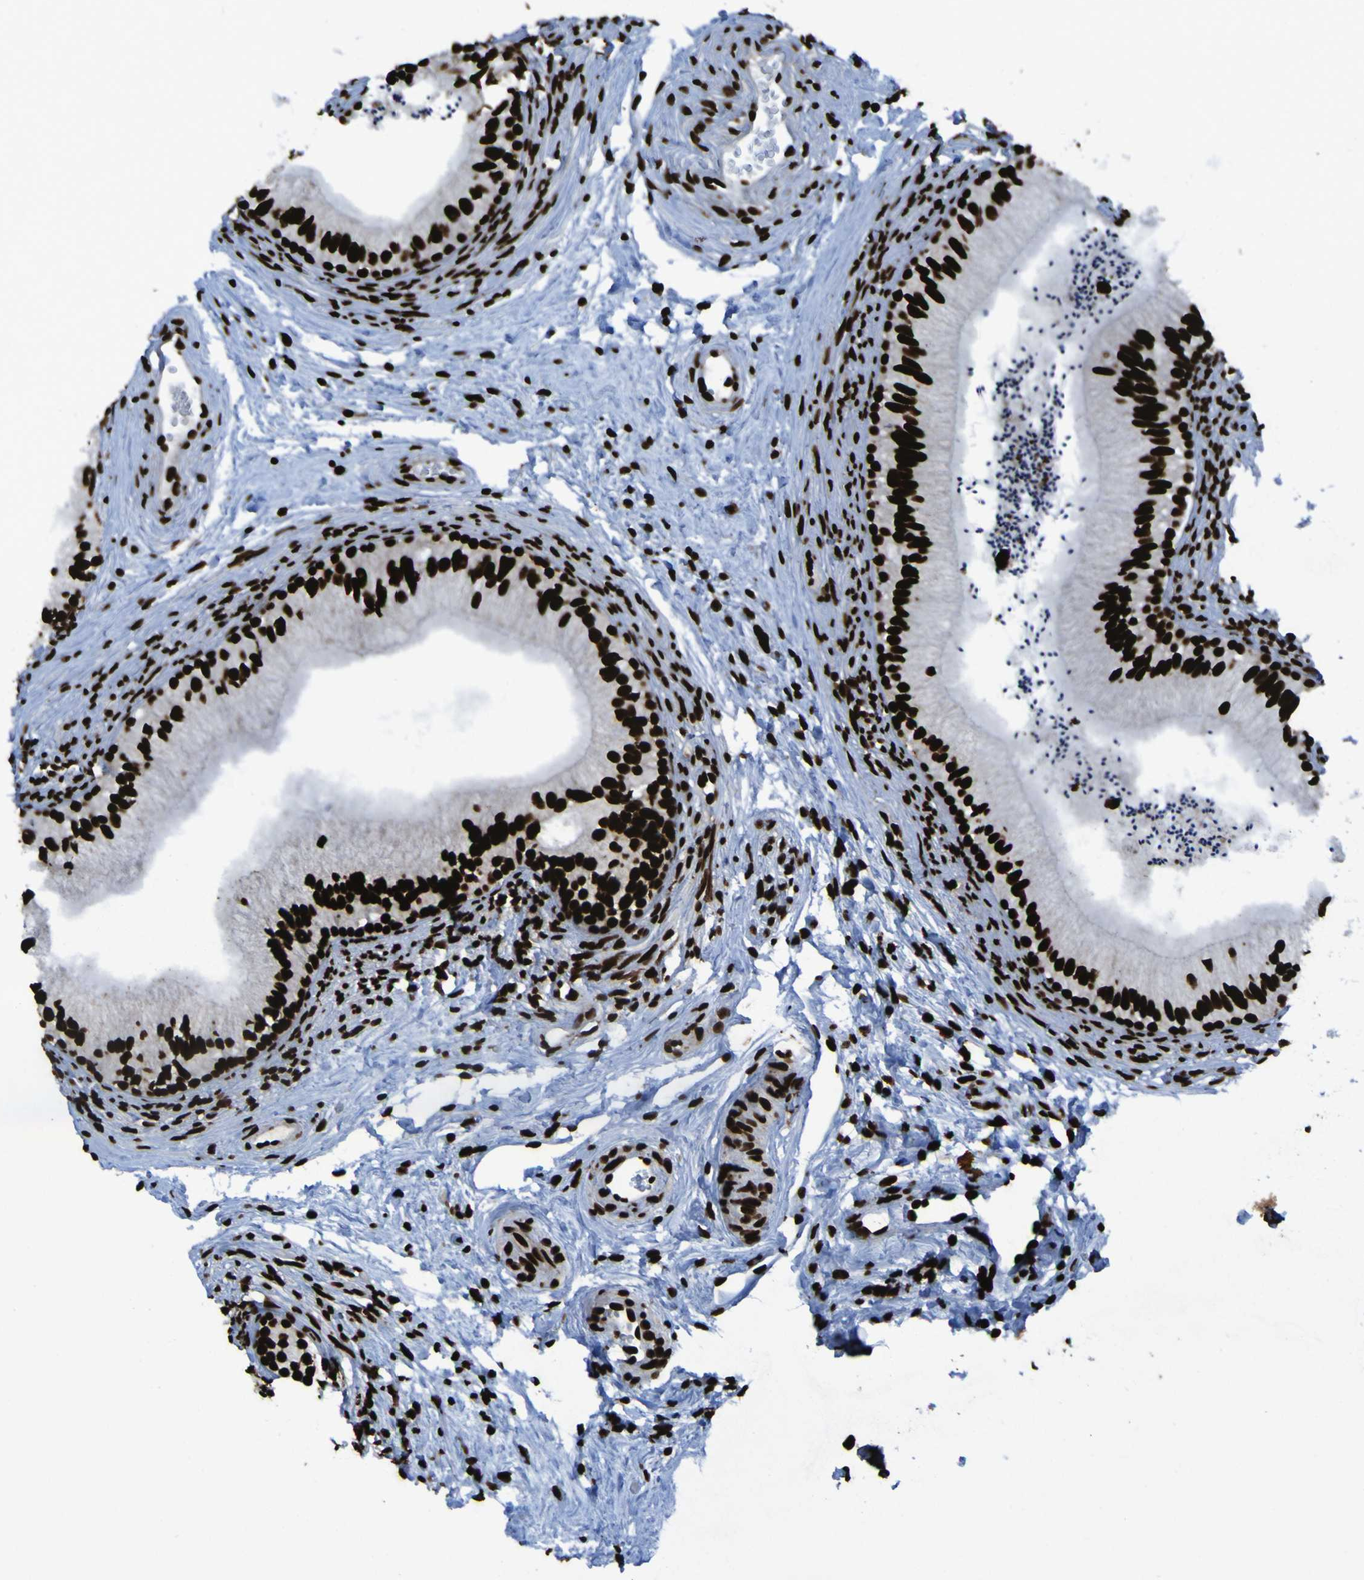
{"staining": {"intensity": "strong", "quantity": ">75%", "location": "nuclear"}, "tissue": "epididymis", "cell_type": "Glandular cells", "image_type": "normal", "snomed": [{"axis": "morphology", "description": "Normal tissue, NOS"}, {"axis": "topography", "description": "Epididymis"}], "caption": "Immunohistochemistry staining of benign epididymis, which displays high levels of strong nuclear expression in approximately >75% of glandular cells indicating strong nuclear protein expression. The staining was performed using DAB (brown) for protein detection and nuclei were counterstained in hematoxylin (blue).", "gene": "NPM1", "patient": {"sex": "male", "age": 56}}